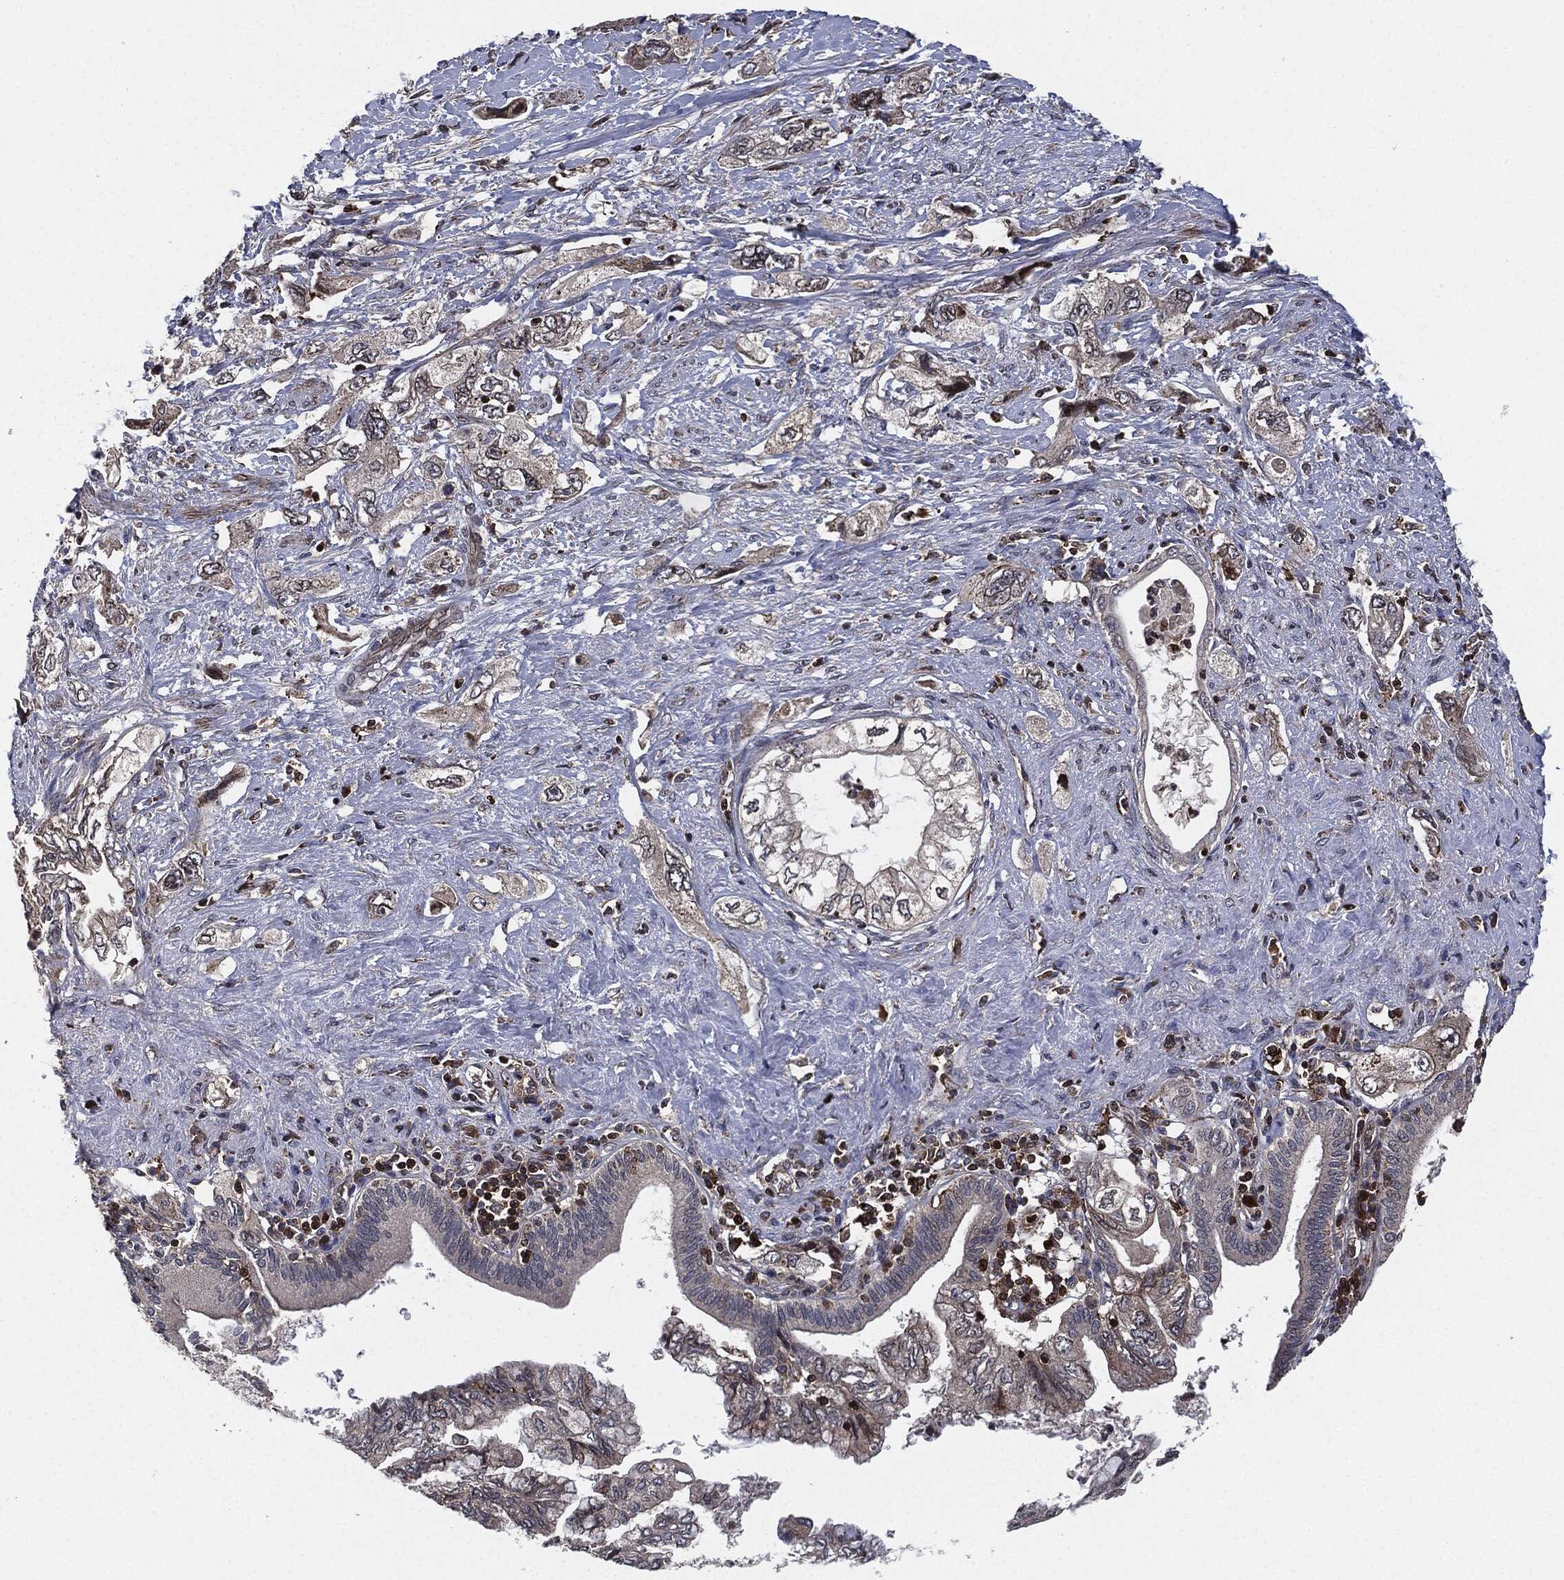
{"staining": {"intensity": "negative", "quantity": "none", "location": "none"}, "tissue": "pancreatic cancer", "cell_type": "Tumor cells", "image_type": "cancer", "snomed": [{"axis": "morphology", "description": "Adenocarcinoma, NOS"}, {"axis": "topography", "description": "Pancreas"}], "caption": "This micrograph is of adenocarcinoma (pancreatic) stained with immunohistochemistry to label a protein in brown with the nuclei are counter-stained blue. There is no expression in tumor cells. (DAB (3,3'-diaminobenzidine) immunohistochemistry visualized using brightfield microscopy, high magnification).", "gene": "UBR1", "patient": {"sex": "female", "age": 73}}